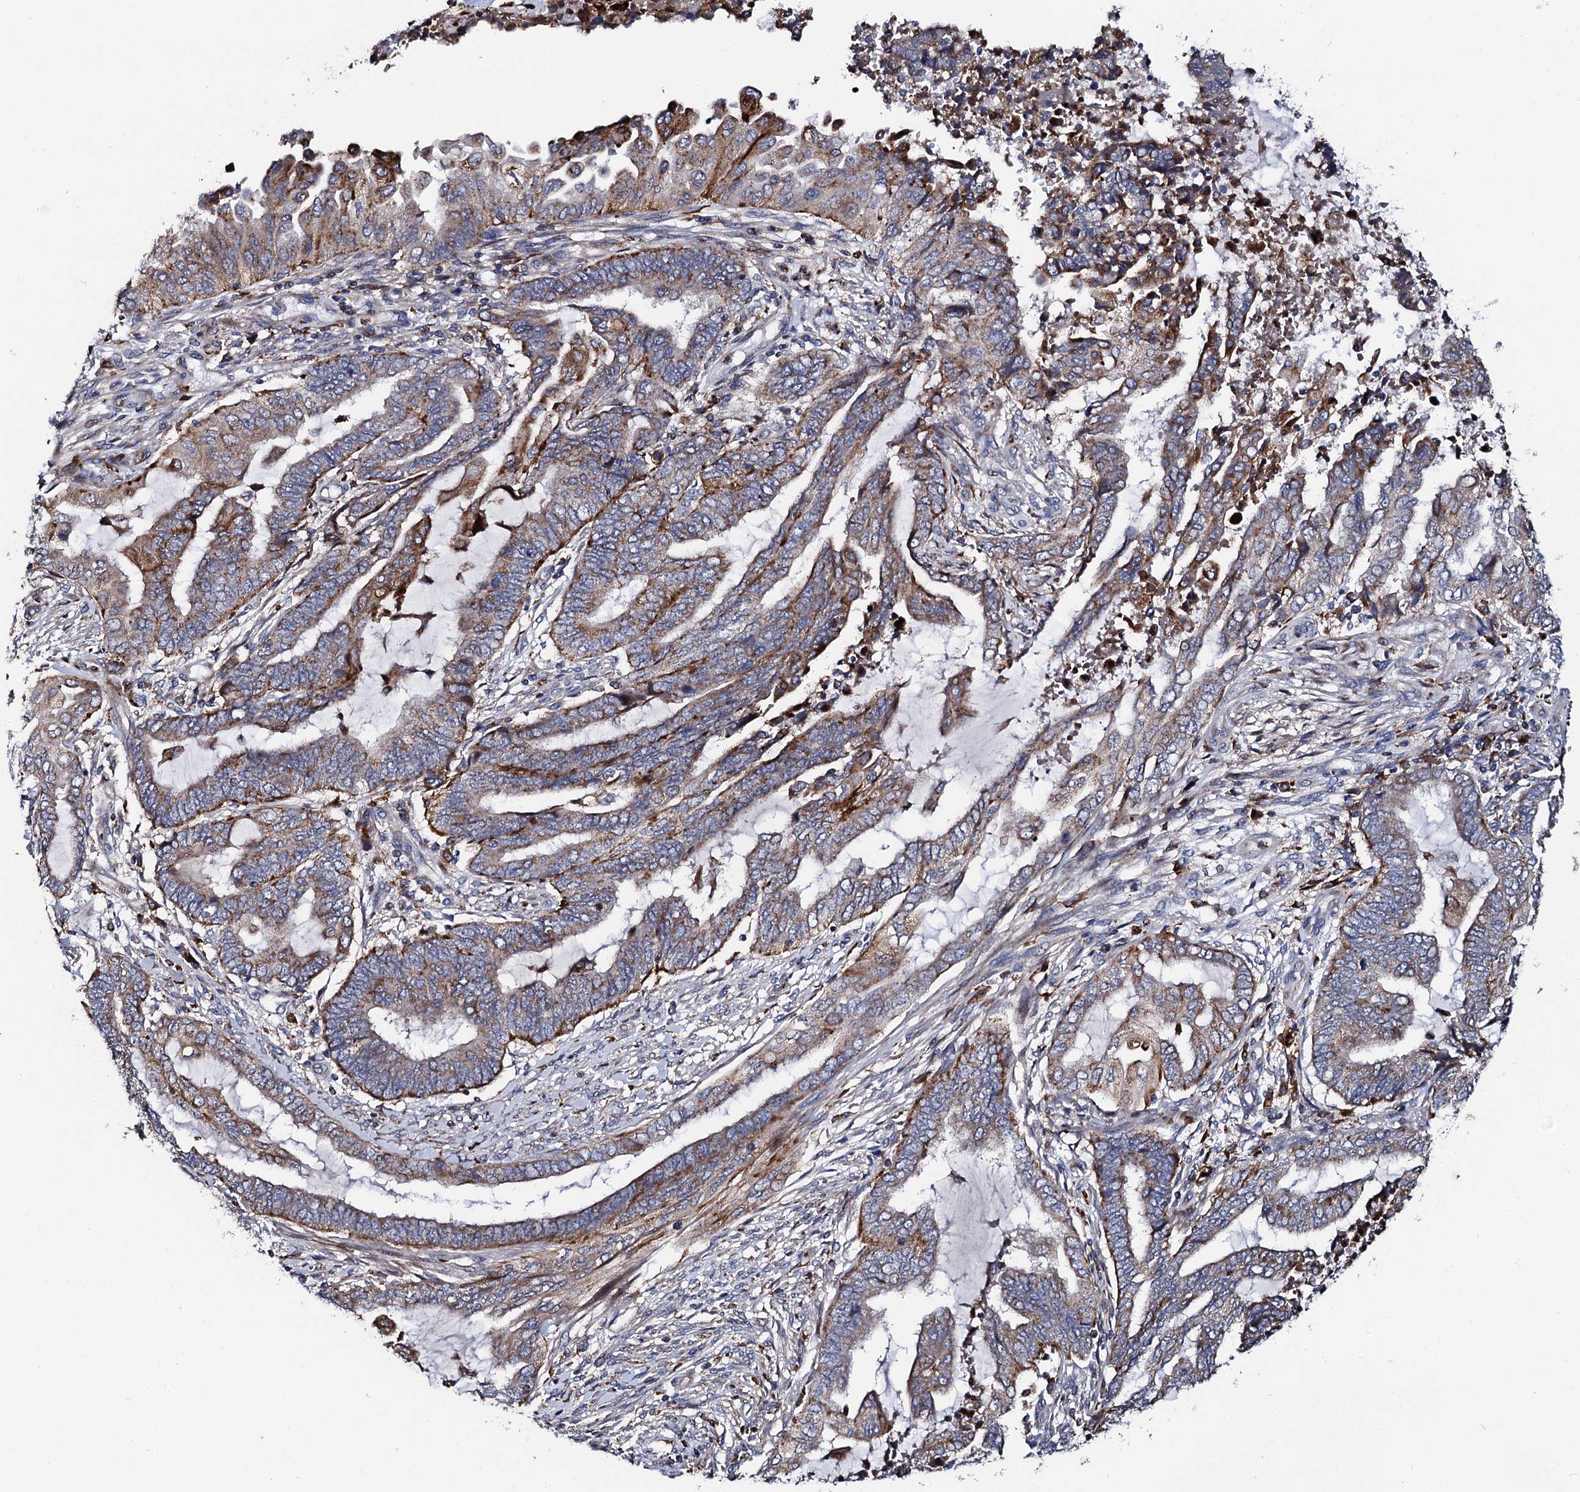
{"staining": {"intensity": "moderate", "quantity": ">75%", "location": "cytoplasmic/membranous"}, "tissue": "endometrial cancer", "cell_type": "Tumor cells", "image_type": "cancer", "snomed": [{"axis": "morphology", "description": "Adenocarcinoma, NOS"}, {"axis": "topography", "description": "Uterus"}, {"axis": "topography", "description": "Endometrium"}], "caption": "IHC photomicrograph of neoplastic tissue: endometrial cancer stained using immunohistochemistry (IHC) demonstrates medium levels of moderate protein expression localized specifically in the cytoplasmic/membranous of tumor cells, appearing as a cytoplasmic/membranous brown color.", "gene": "TCIRG1", "patient": {"sex": "female", "age": 70}}